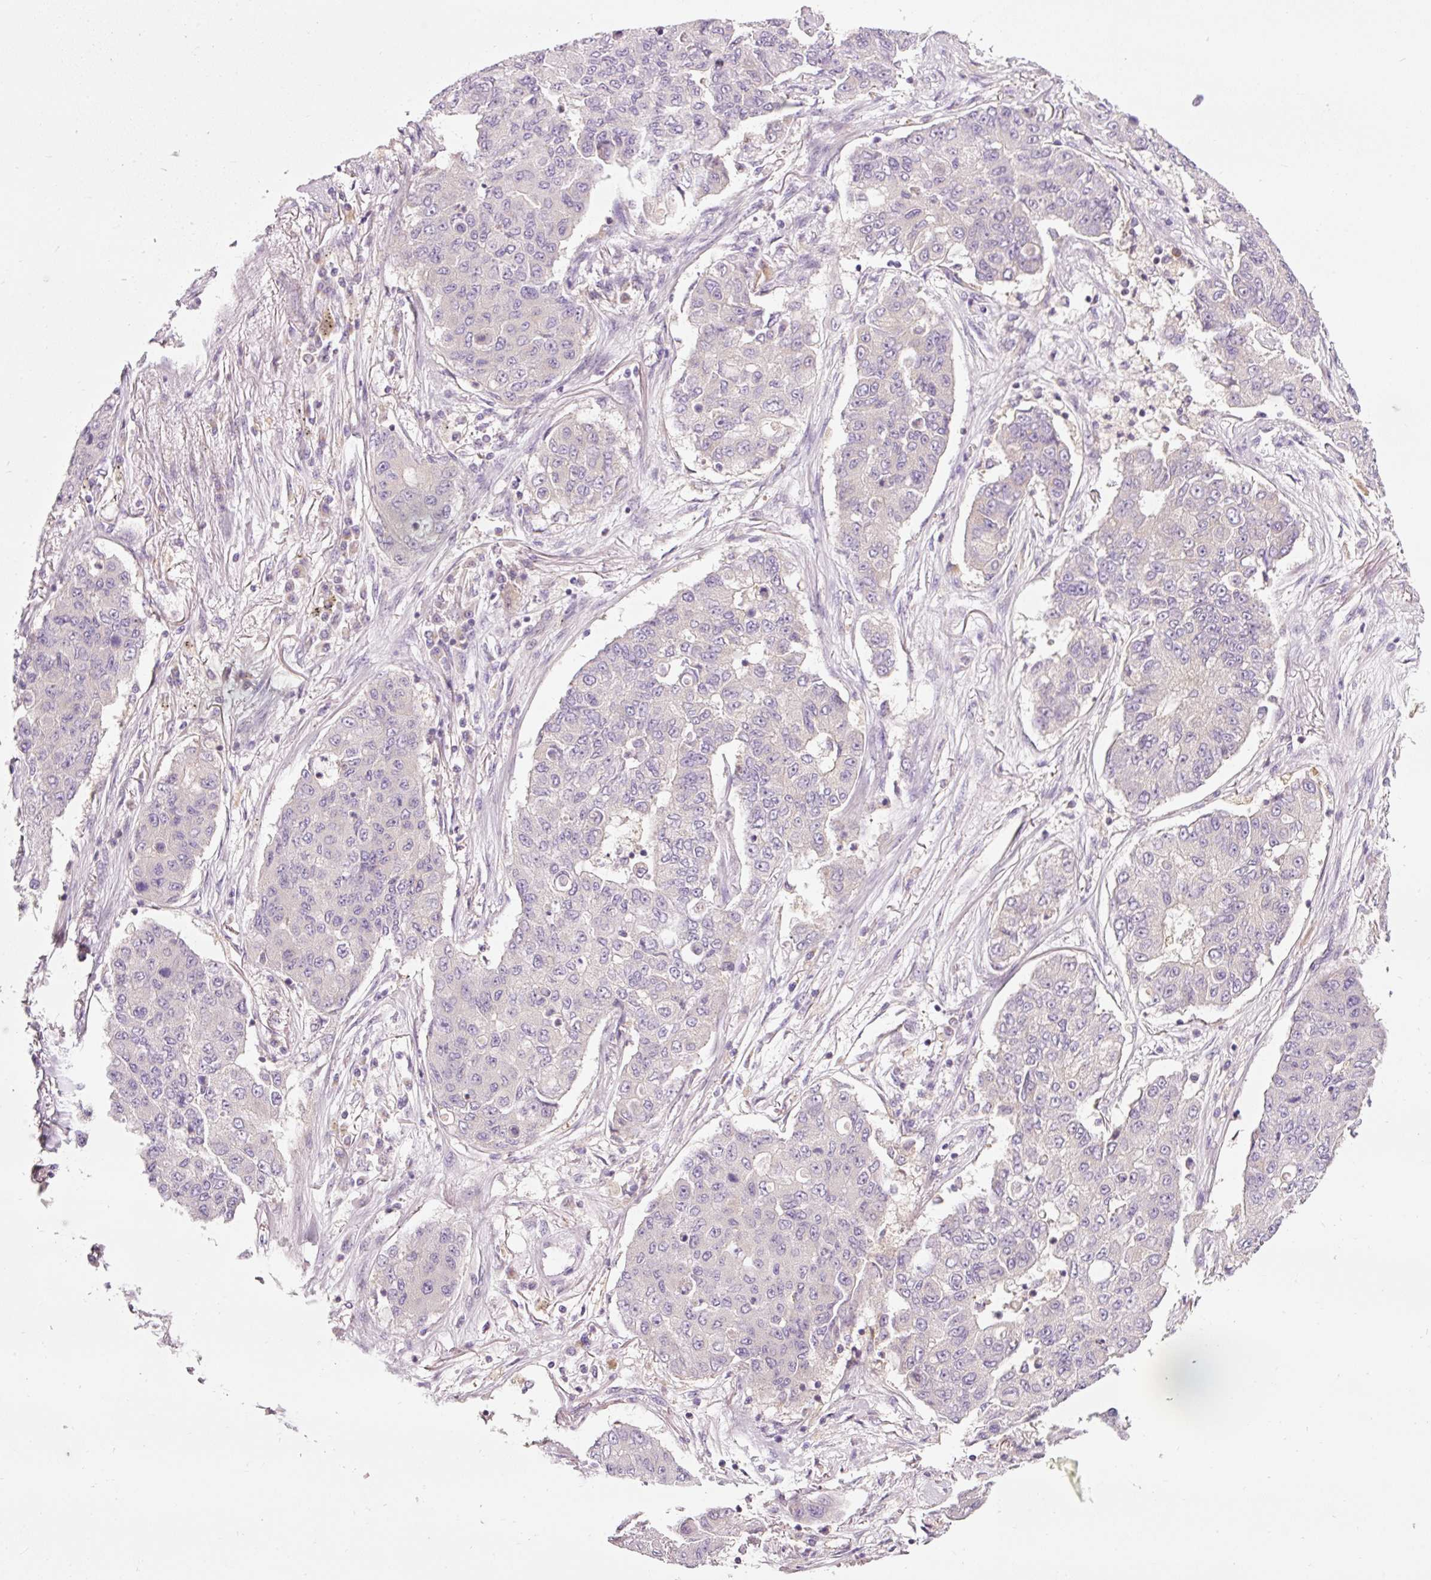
{"staining": {"intensity": "negative", "quantity": "none", "location": "none"}, "tissue": "lung cancer", "cell_type": "Tumor cells", "image_type": "cancer", "snomed": [{"axis": "morphology", "description": "Squamous cell carcinoma, NOS"}, {"axis": "topography", "description": "Lung"}], "caption": "Immunohistochemical staining of human lung squamous cell carcinoma reveals no significant staining in tumor cells.", "gene": "NAPA", "patient": {"sex": "male", "age": 74}}